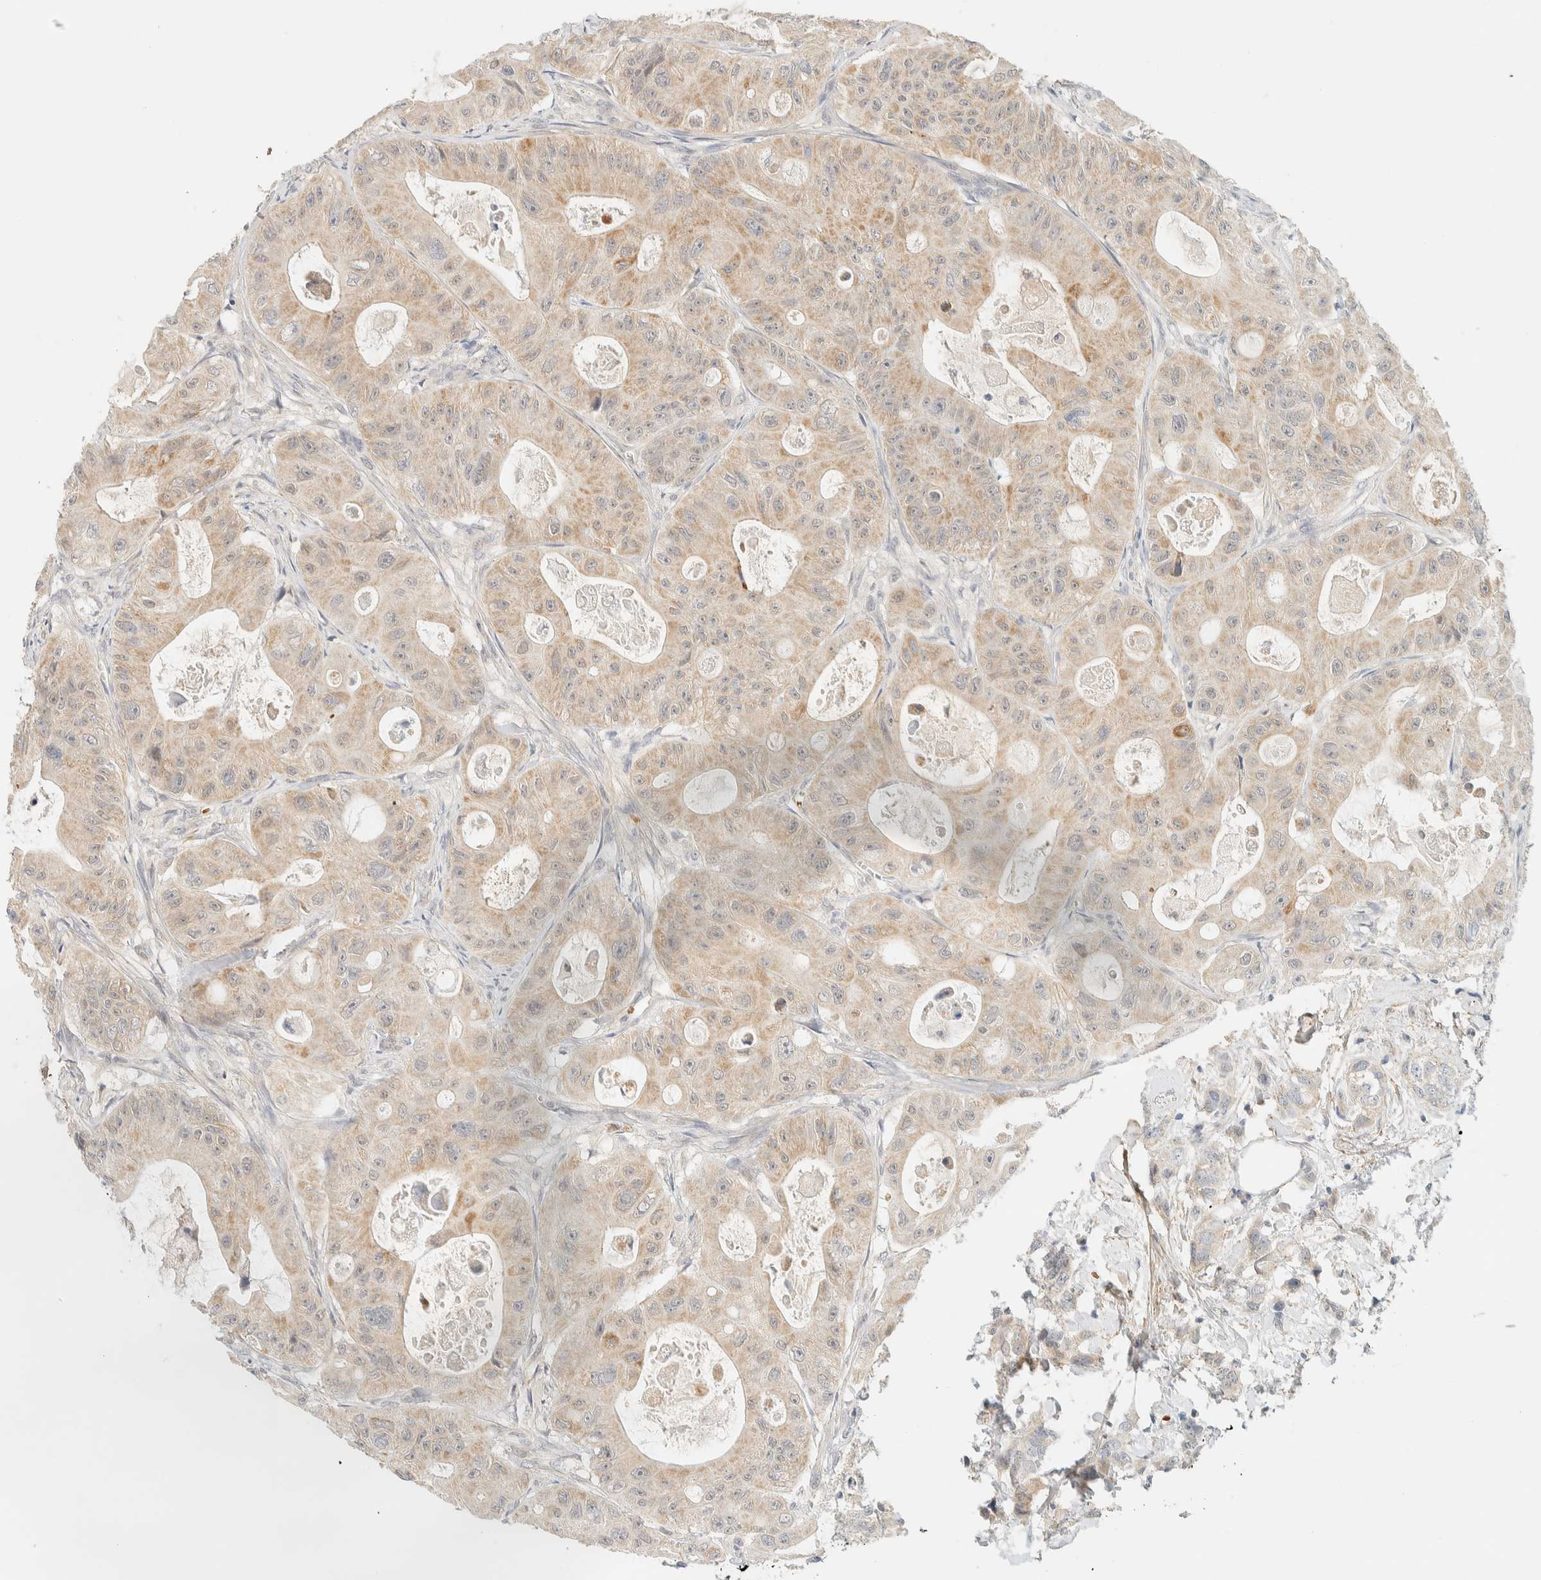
{"staining": {"intensity": "moderate", "quantity": "<25%", "location": "cytoplasmic/membranous"}, "tissue": "colorectal cancer", "cell_type": "Tumor cells", "image_type": "cancer", "snomed": [{"axis": "morphology", "description": "Adenocarcinoma, NOS"}, {"axis": "topography", "description": "Colon"}], "caption": "Colorectal cancer (adenocarcinoma) stained for a protein (brown) exhibits moderate cytoplasmic/membranous positive expression in about <25% of tumor cells.", "gene": "TNK1", "patient": {"sex": "female", "age": 46}}